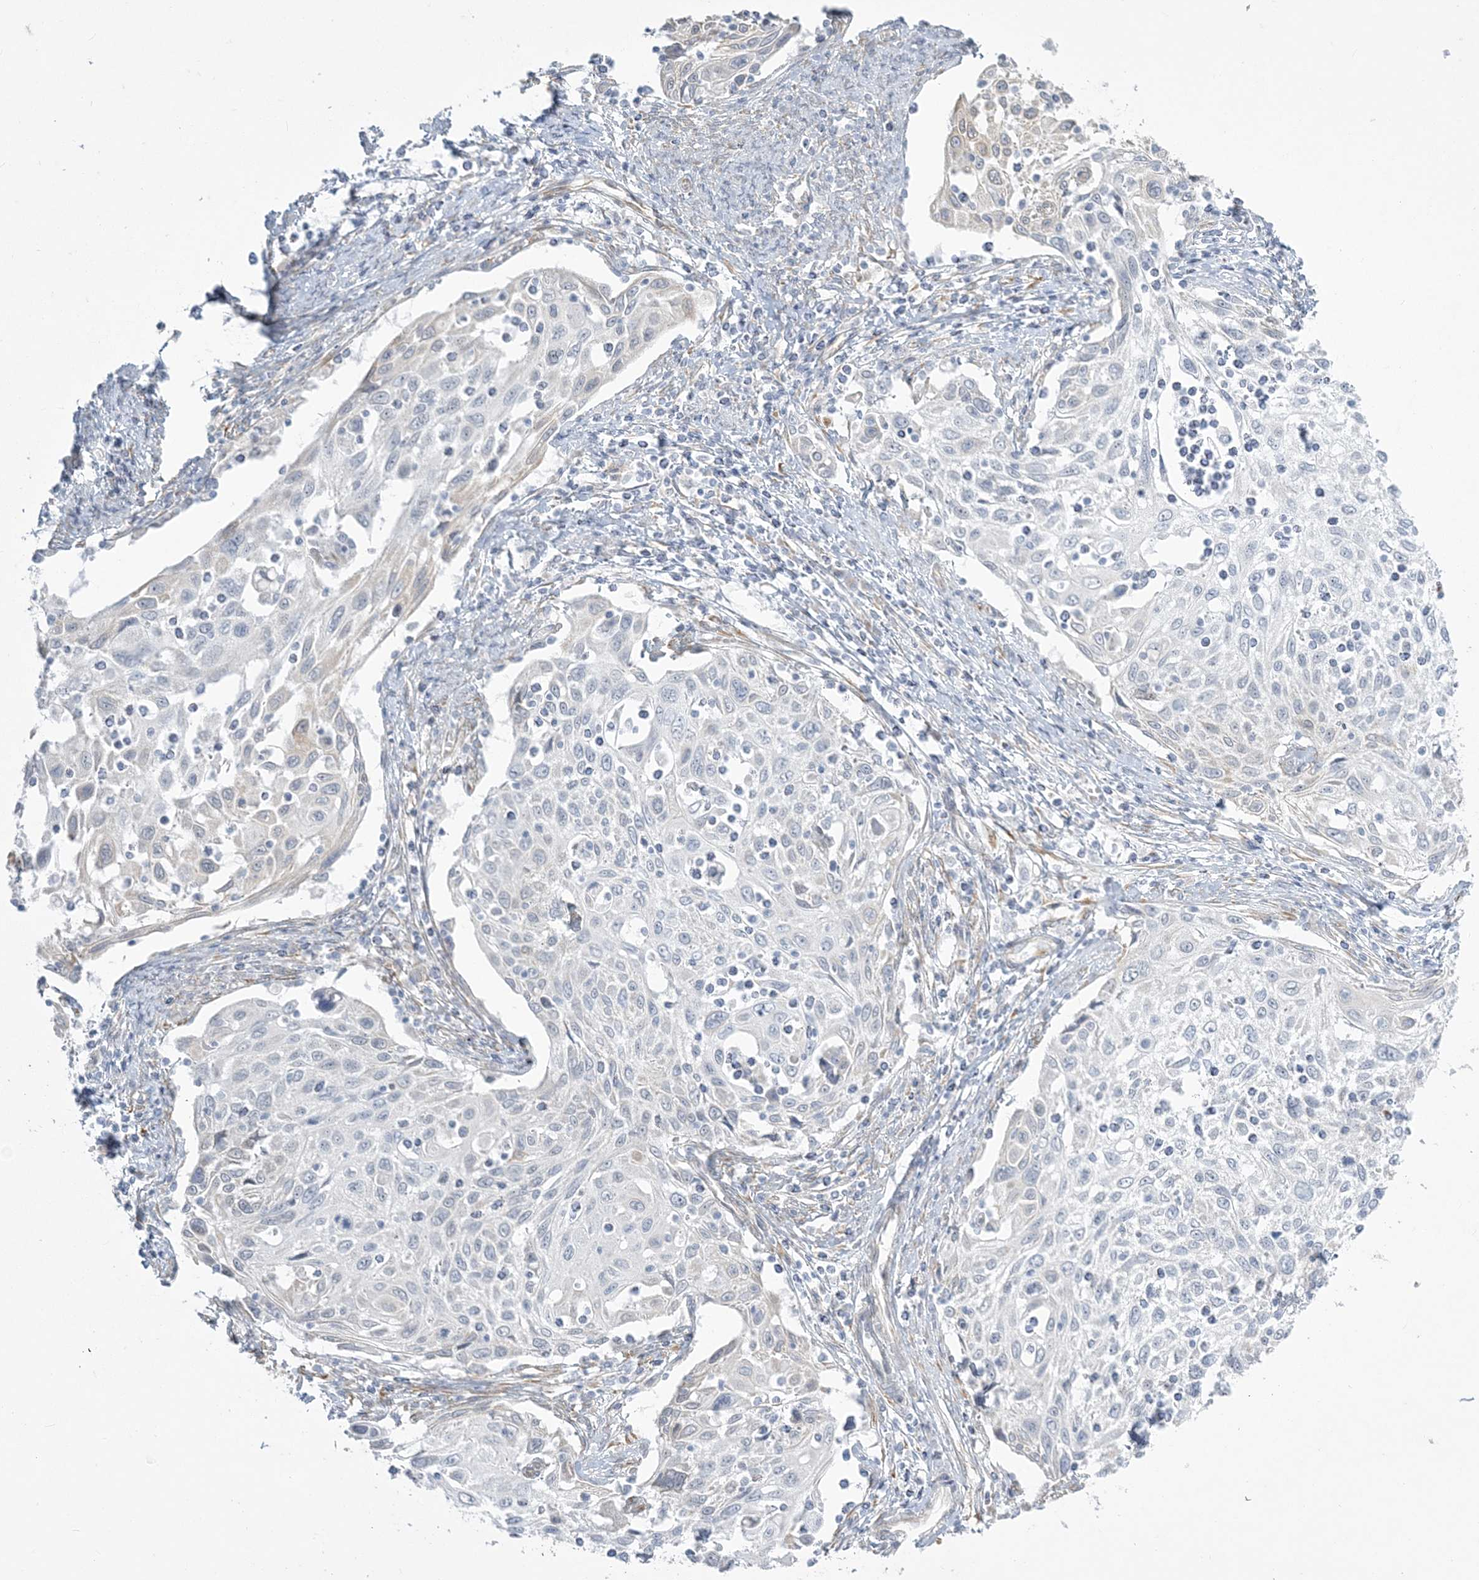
{"staining": {"intensity": "negative", "quantity": "none", "location": "none"}, "tissue": "cervical cancer", "cell_type": "Tumor cells", "image_type": "cancer", "snomed": [{"axis": "morphology", "description": "Squamous cell carcinoma, NOS"}, {"axis": "topography", "description": "Cervix"}], "caption": "Immunohistochemistry (IHC) of human squamous cell carcinoma (cervical) reveals no staining in tumor cells. (DAB (3,3'-diaminobenzidine) immunohistochemistry (IHC) with hematoxylin counter stain).", "gene": "ZC3H6", "patient": {"sex": "female", "age": 70}}